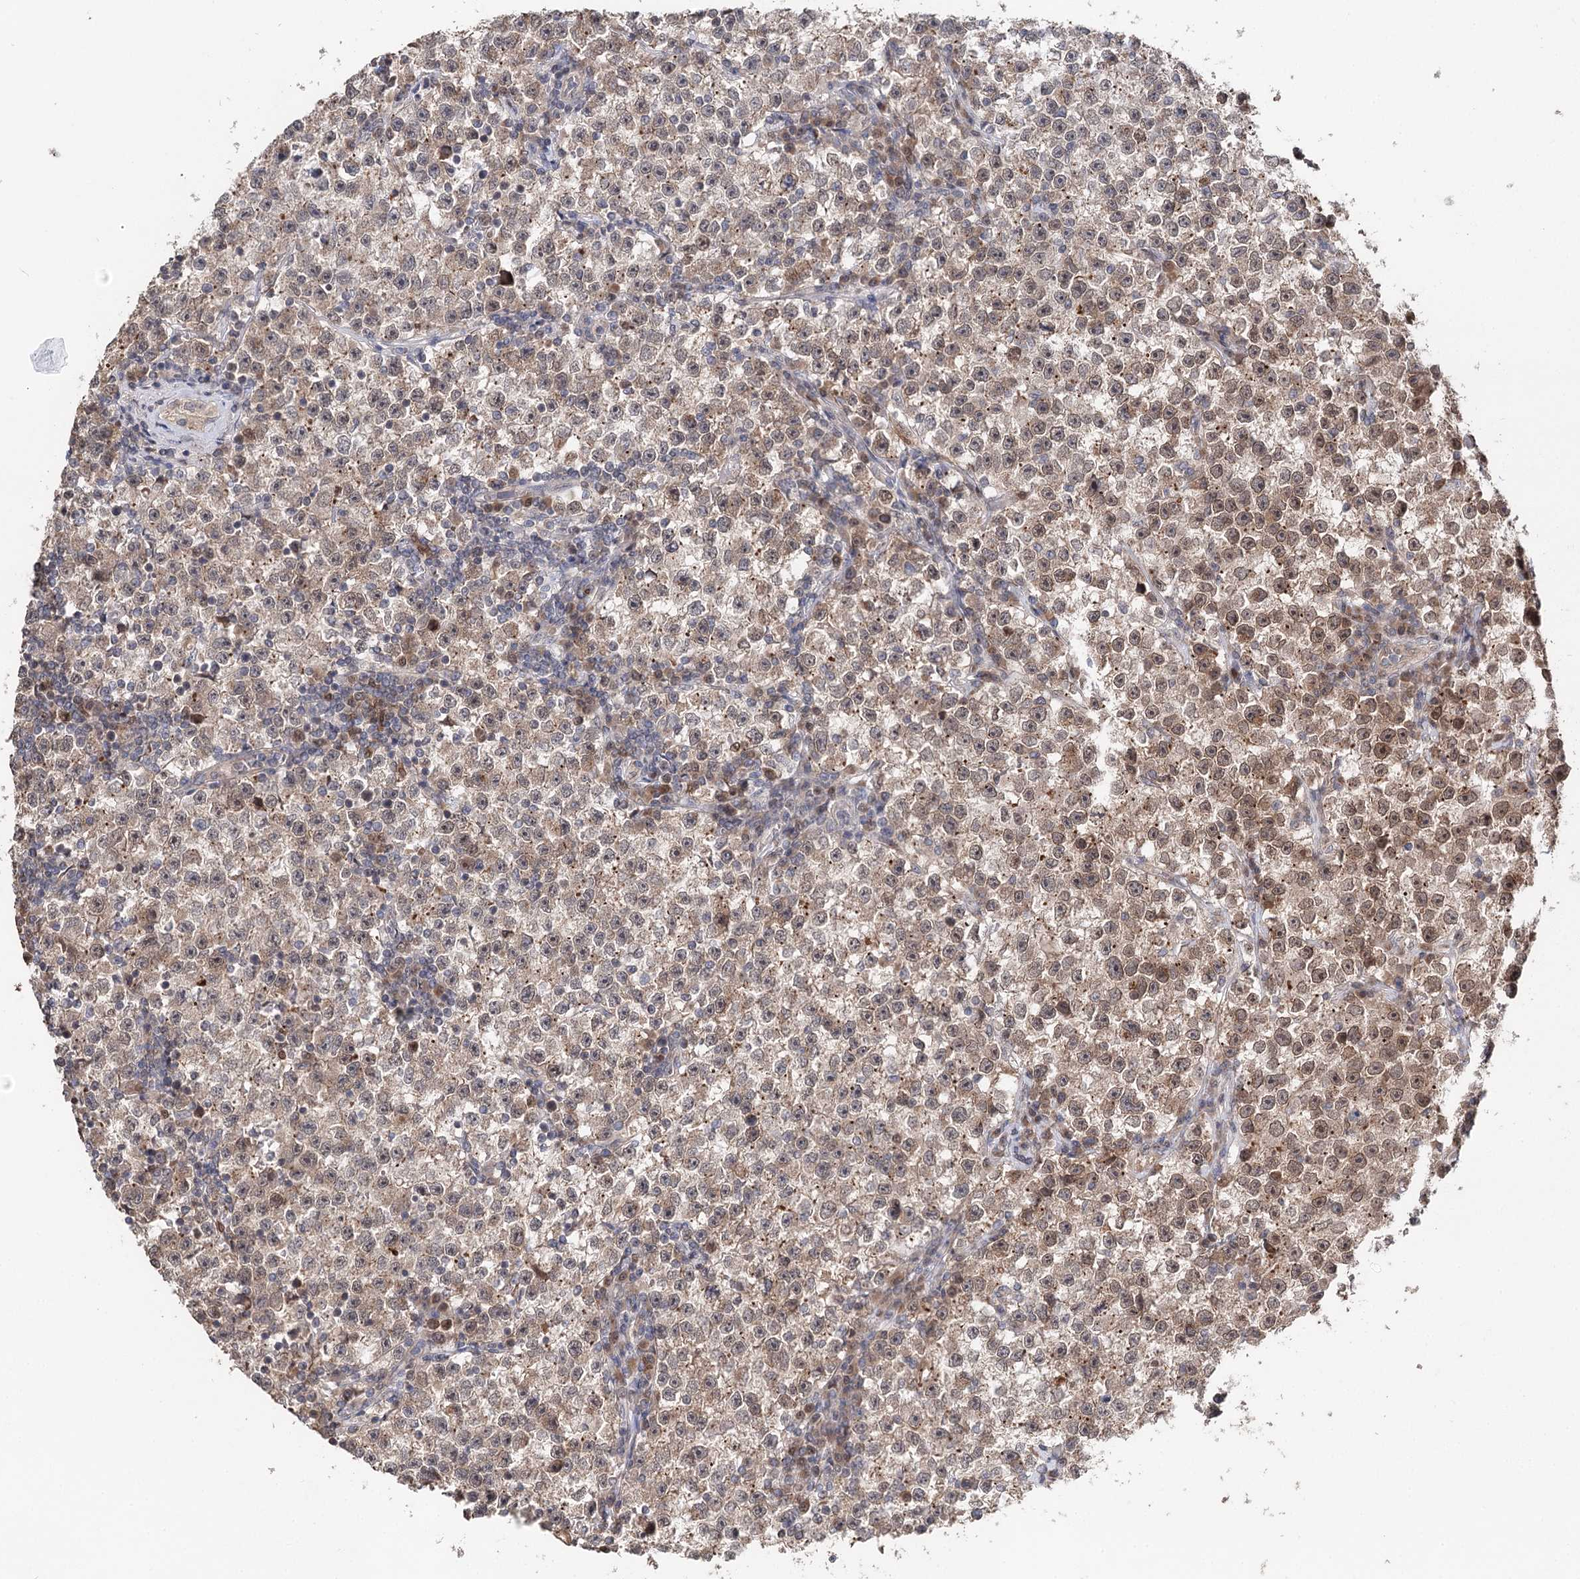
{"staining": {"intensity": "weak", "quantity": "25%-75%", "location": "cytoplasmic/membranous,nuclear"}, "tissue": "testis cancer", "cell_type": "Tumor cells", "image_type": "cancer", "snomed": [{"axis": "morphology", "description": "Seminoma, NOS"}, {"axis": "topography", "description": "Testis"}], "caption": "Immunohistochemical staining of testis cancer (seminoma) displays weak cytoplasmic/membranous and nuclear protein expression in about 25%-75% of tumor cells.", "gene": "NOPCHAP1", "patient": {"sex": "male", "age": 22}}